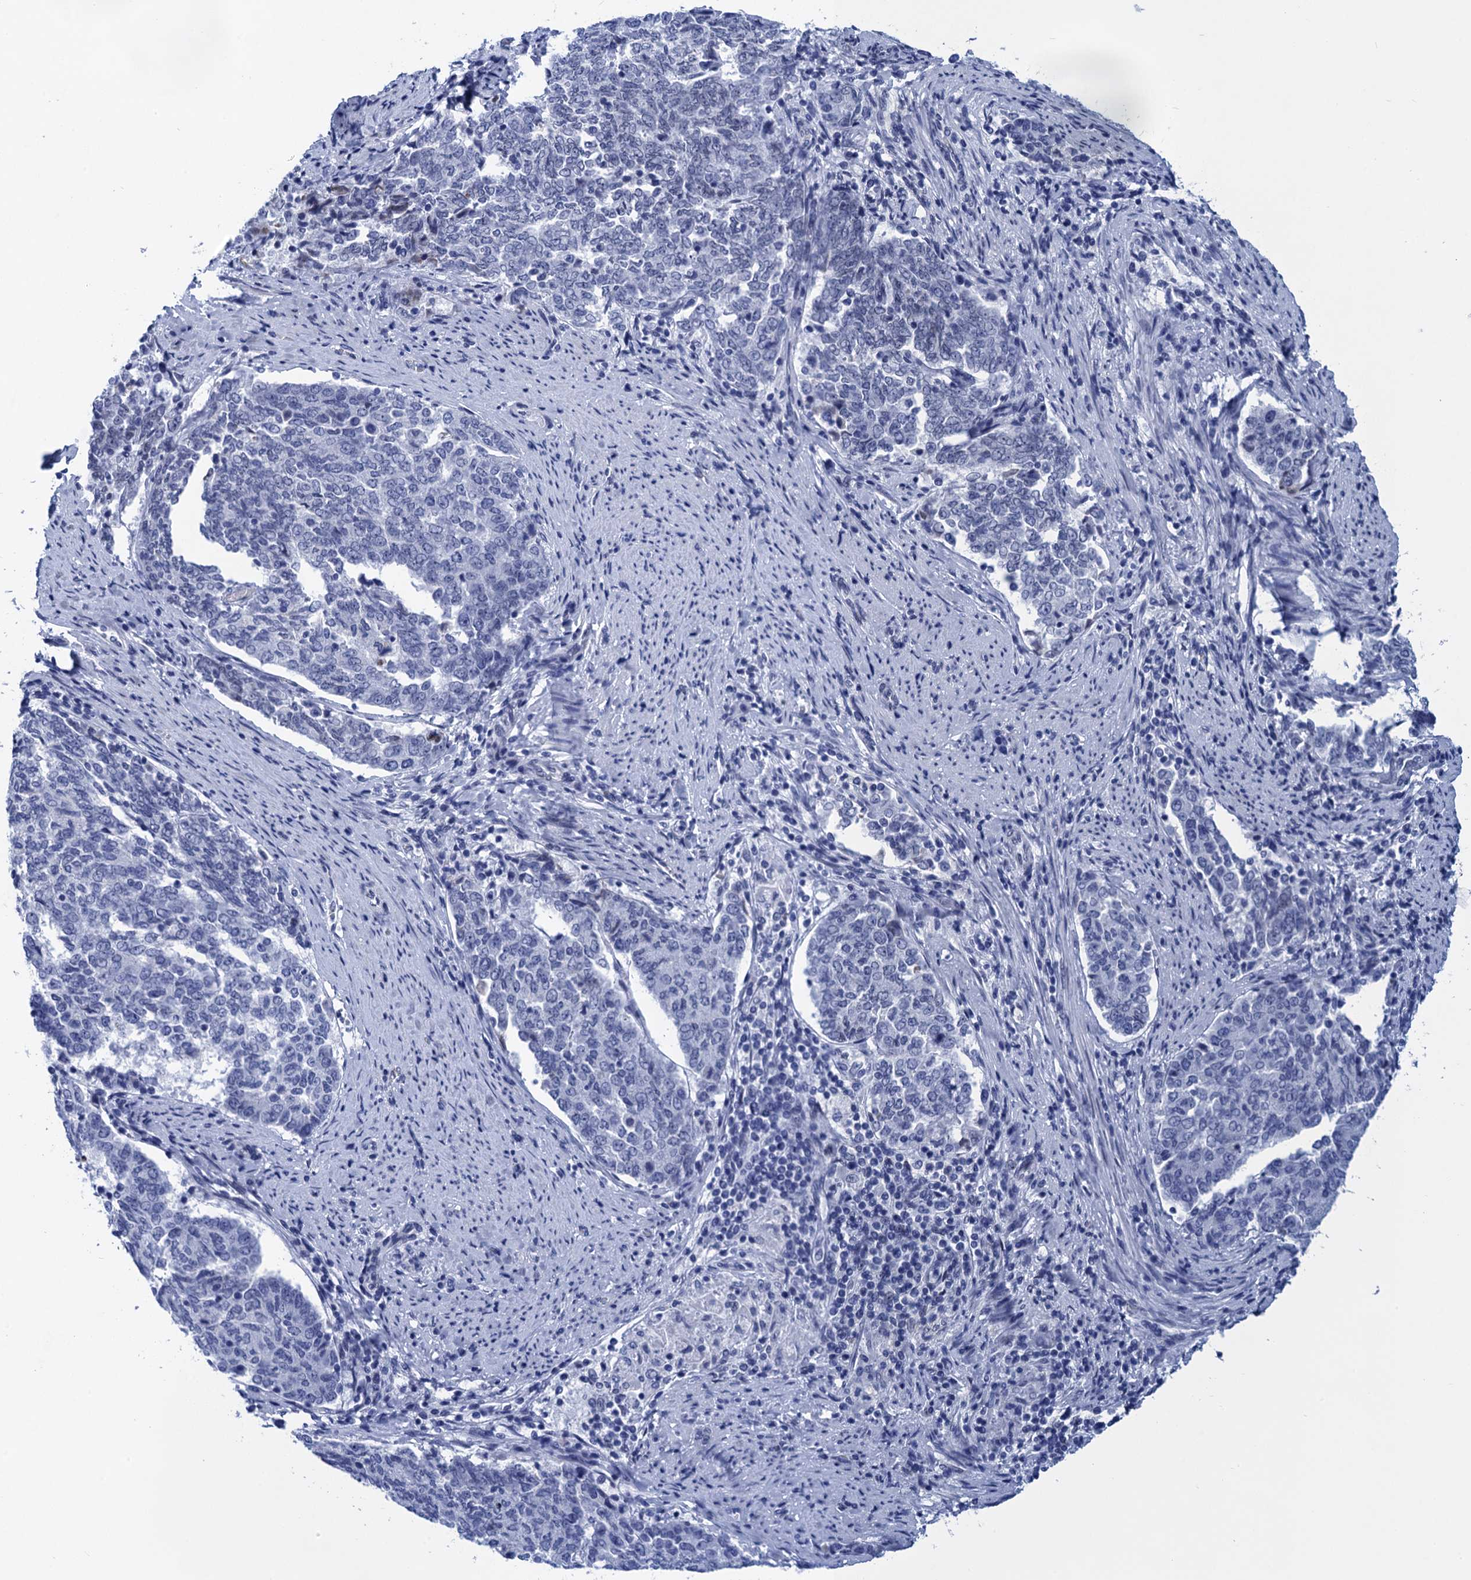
{"staining": {"intensity": "negative", "quantity": "none", "location": "none"}, "tissue": "endometrial cancer", "cell_type": "Tumor cells", "image_type": "cancer", "snomed": [{"axis": "morphology", "description": "Adenocarcinoma, NOS"}, {"axis": "topography", "description": "Endometrium"}], "caption": "The photomicrograph shows no staining of tumor cells in endometrial adenocarcinoma.", "gene": "METTL25", "patient": {"sex": "female", "age": 80}}